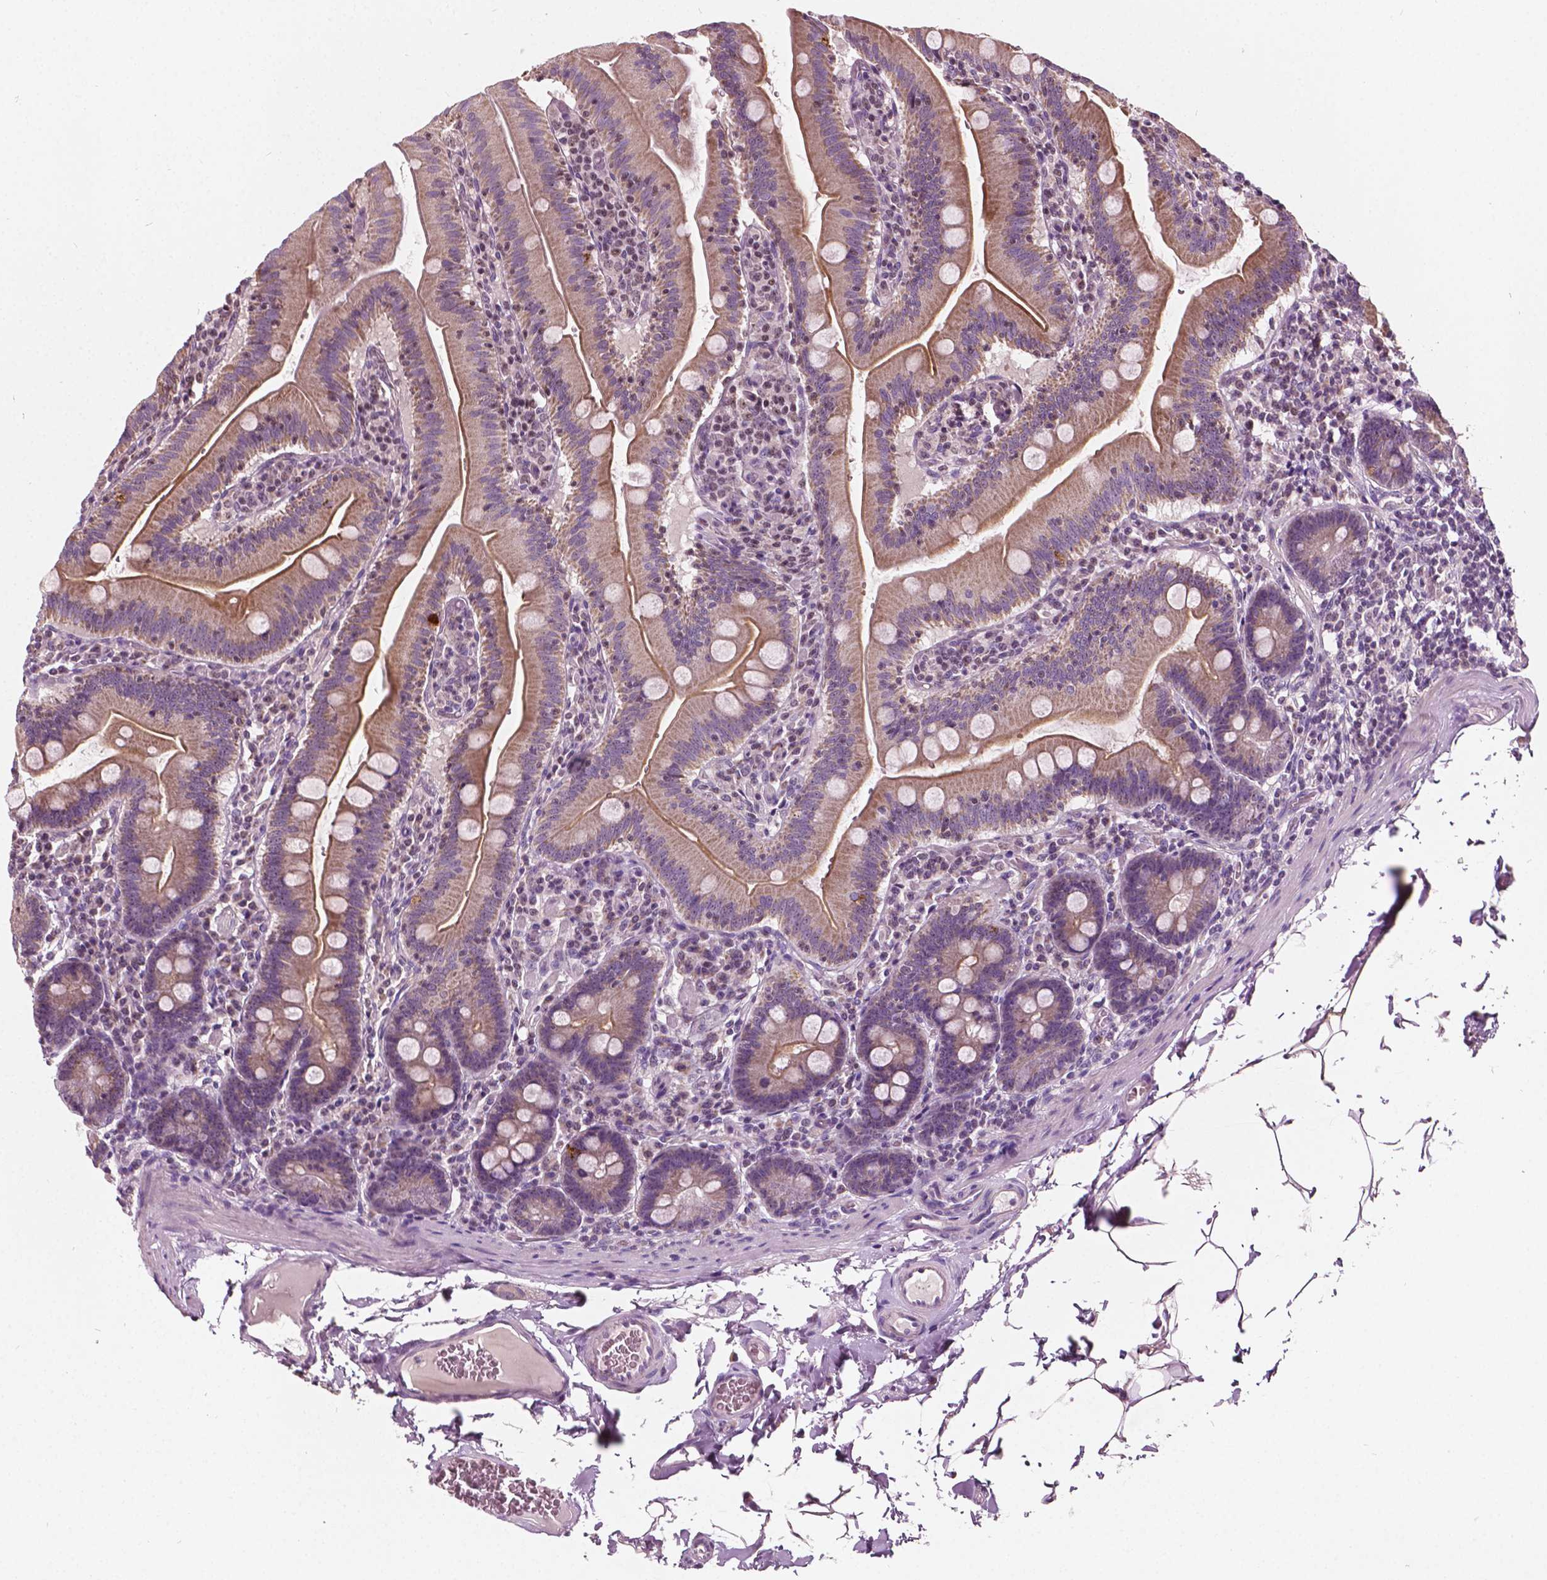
{"staining": {"intensity": "weak", "quantity": ">75%", "location": "cytoplasmic/membranous"}, "tissue": "small intestine", "cell_type": "Glandular cells", "image_type": "normal", "snomed": [{"axis": "morphology", "description": "Normal tissue, NOS"}, {"axis": "topography", "description": "Small intestine"}], "caption": "High-power microscopy captured an immunohistochemistry (IHC) photomicrograph of normal small intestine, revealing weak cytoplasmic/membranous expression in approximately >75% of glandular cells.", "gene": "ODF3L2", "patient": {"sex": "male", "age": 37}}